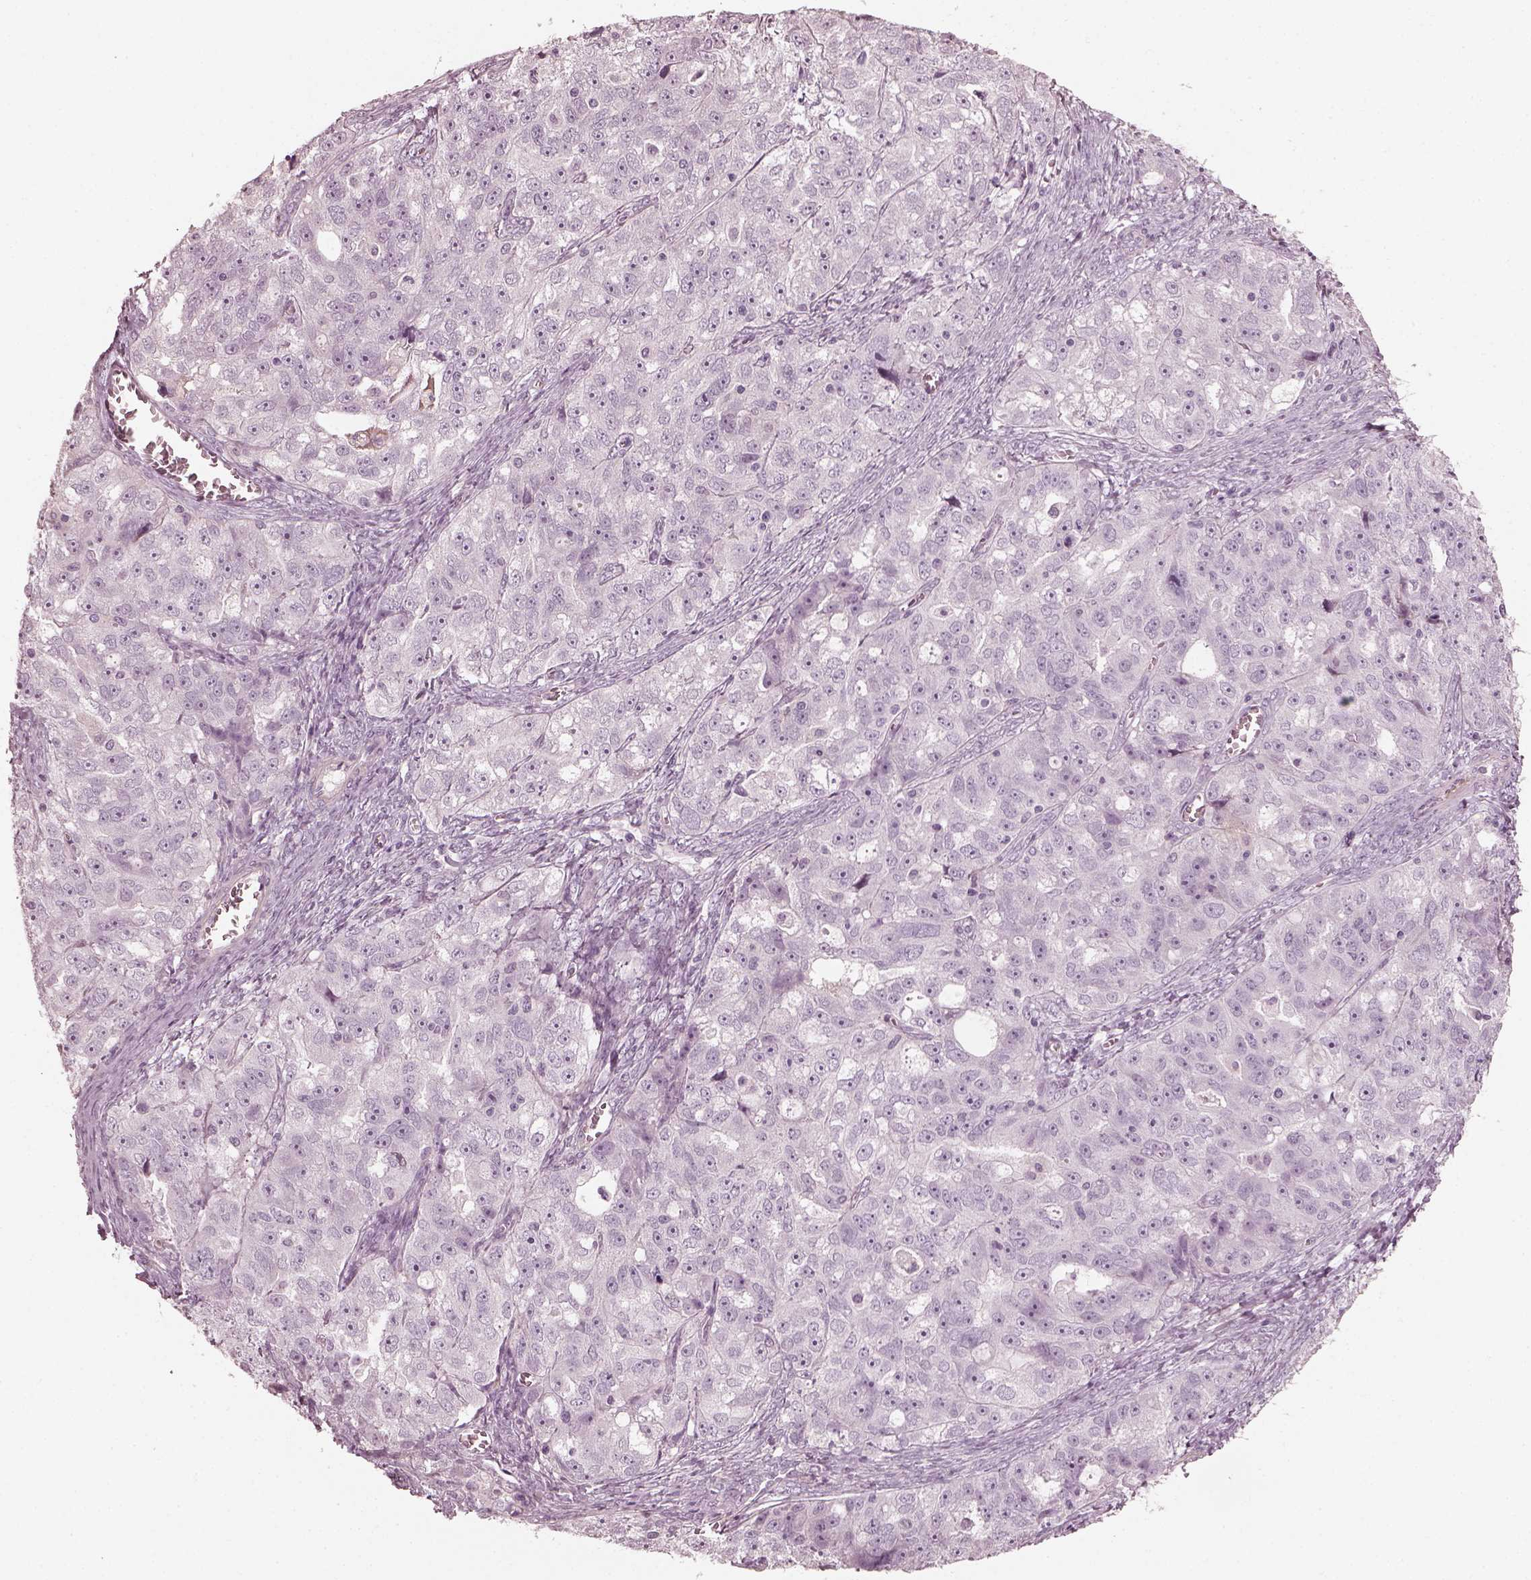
{"staining": {"intensity": "negative", "quantity": "none", "location": "none"}, "tissue": "ovarian cancer", "cell_type": "Tumor cells", "image_type": "cancer", "snomed": [{"axis": "morphology", "description": "Cystadenocarcinoma, serous, NOS"}, {"axis": "topography", "description": "Ovary"}], "caption": "Immunohistochemistry histopathology image of neoplastic tissue: ovarian serous cystadenocarcinoma stained with DAB shows no significant protein positivity in tumor cells.", "gene": "OPTC", "patient": {"sex": "female", "age": 51}}